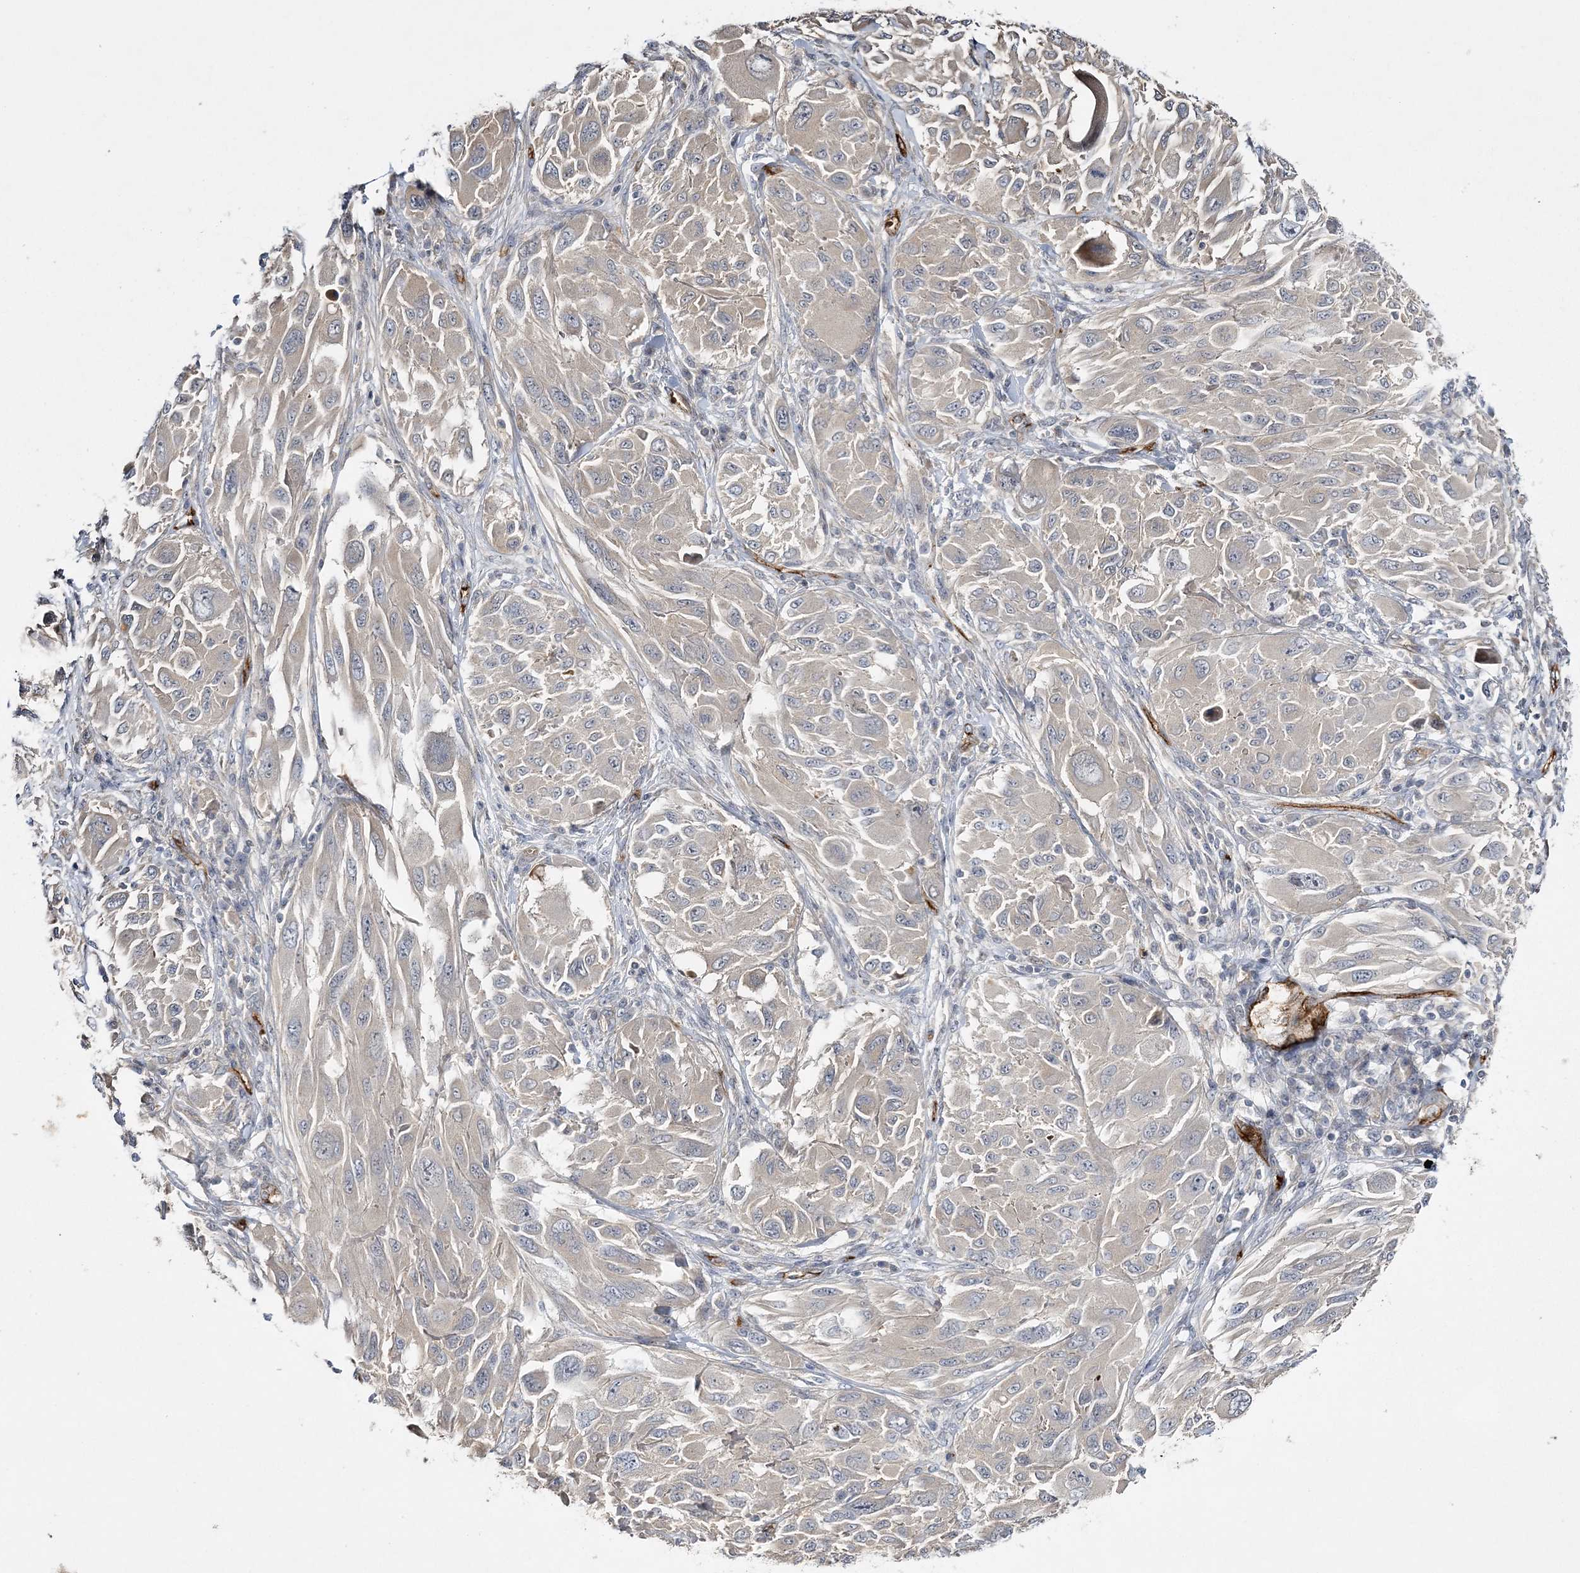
{"staining": {"intensity": "negative", "quantity": "none", "location": "none"}, "tissue": "melanoma", "cell_type": "Tumor cells", "image_type": "cancer", "snomed": [{"axis": "morphology", "description": "Malignant melanoma, NOS"}, {"axis": "topography", "description": "Skin"}], "caption": "Malignant melanoma was stained to show a protein in brown. There is no significant staining in tumor cells.", "gene": "CALN1", "patient": {"sex": "female", "age": 91}}